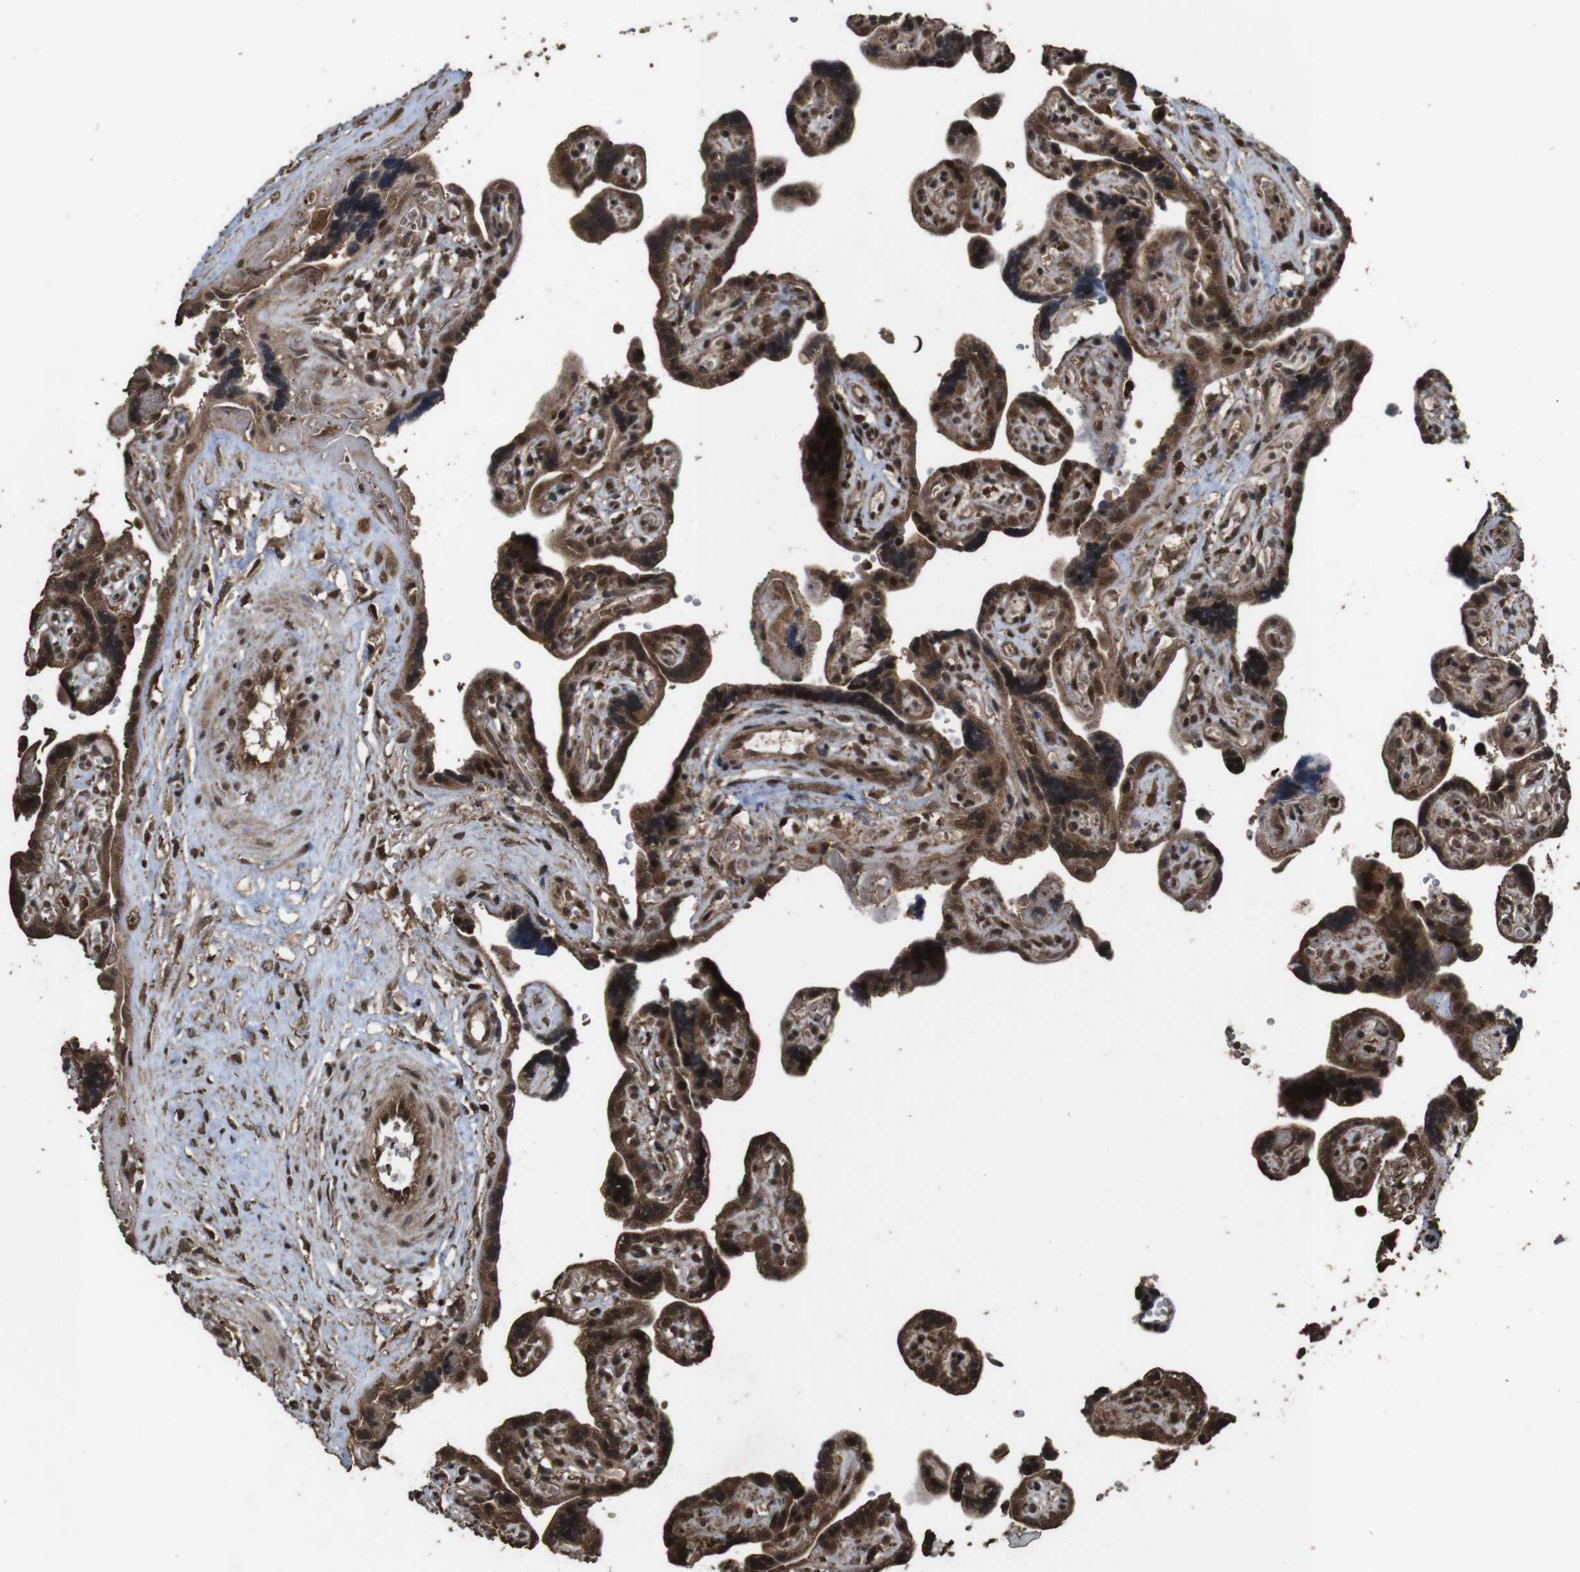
{"staining": {"intensity": "strong", "quantity": ">75%", "location": "cytoplasmic/membranous,nuclear"}, "tissue": "placenta", "cell_type": "Trophoblastic cells", "image_type": "normal", "snomed": [{"axis": "morphology", "description": "Normal tissue, NOS"}, {"axis": "topography", "description": "Placenta"}], "caption": "IHC (DAB) staining of benign placenta displays strong cytoplasmic/membranous,nuclear protein positivity in about >75% of trophoblastic cells. The protein of interest is shown in brown color, while the nuclei are stained blue.", "gene": "RRAS2", "patient": {"sex": "female", "age": 30}}